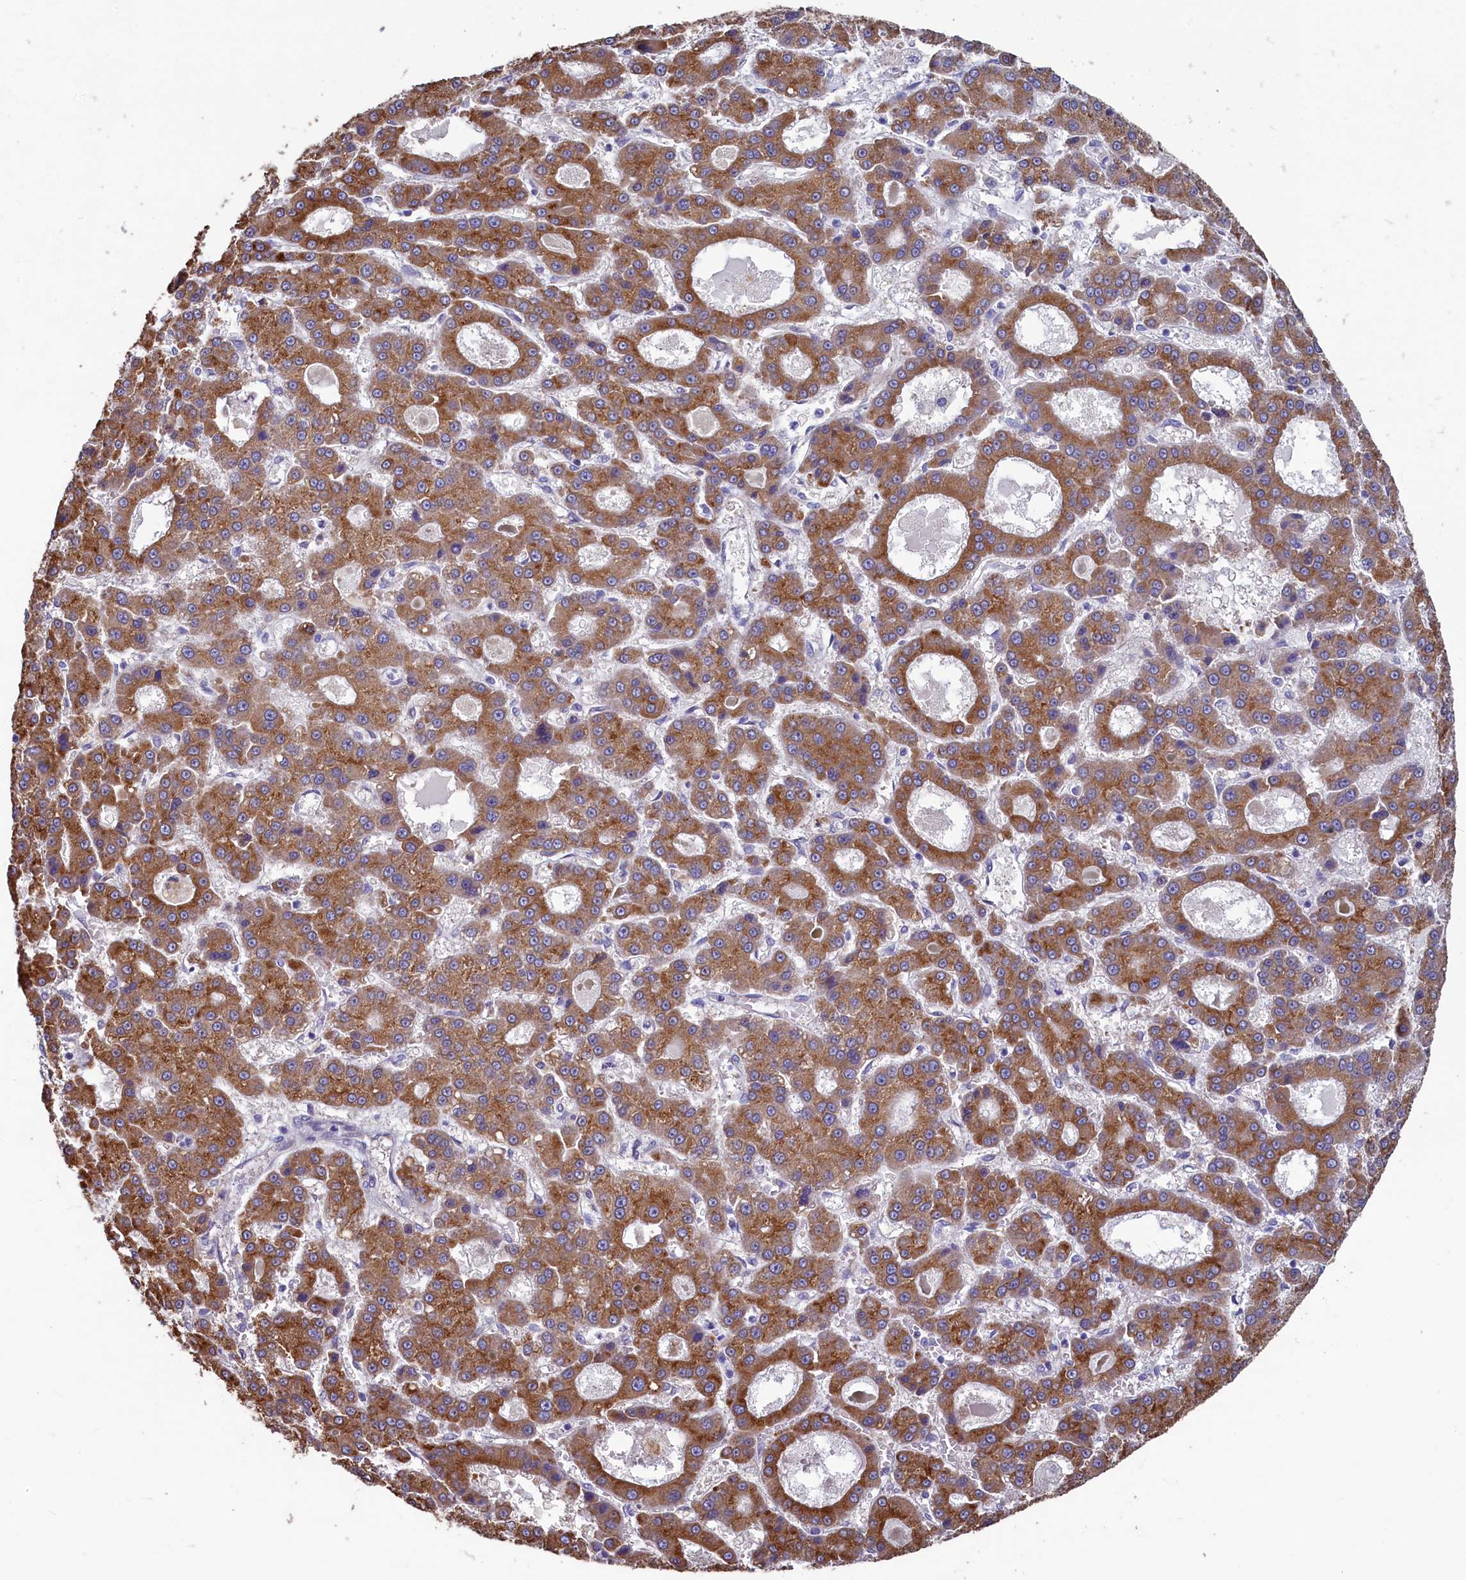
{"staining": {"intensity": "moderate", "quantity": ">75%", "location": "cytoplasmic/membranous"}, "tissue": "liver cancer", "cell_type": "Tumor cells", "image_type": "cancer", "snomed": [{"axis": "morphology", "description": "Carcinoma, Hepatocellular, NOS"}, {"axis": "topography", "description": "Liver"}], "caption": "Liver cancer (hepatocellular carcinoma) was stained to show a protein in brown. There is medium levels of moderate cytoplasmic/membranous expression in about >75% of tumor cells. (DAB = brown stain, brightfield microscopy at high magnification).", "gene": "SPATA2L", "patient": {"sex": "male", "age": 70}}